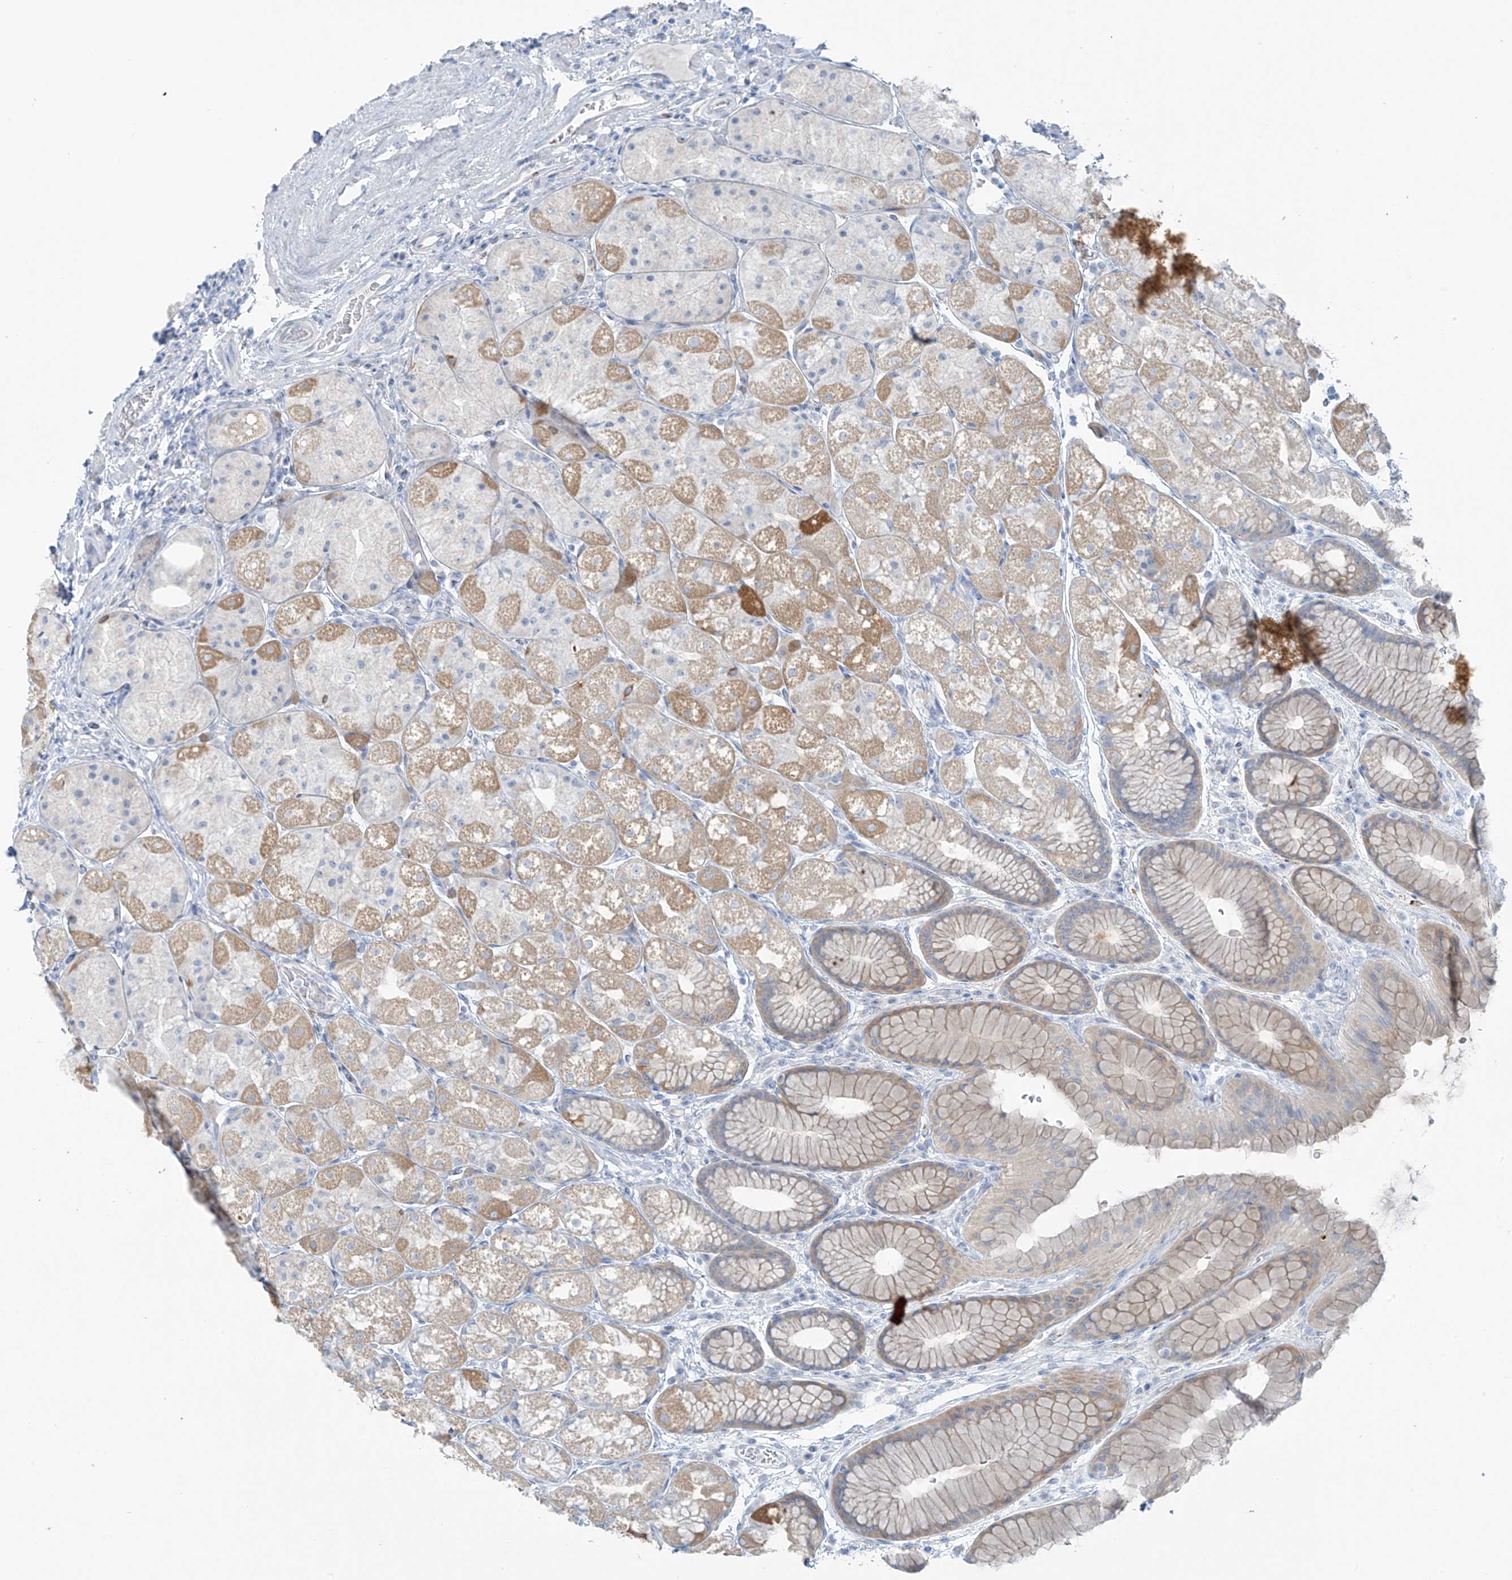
{"staining": {"intensity": "moderate", "quantity": "25%-75%", "location": "cytoplasmic/membranous"}, "tissue": "stomach", "cell_type": "Glandular cells", "image_type": "normal", "snomed": [{"axis": "morphology", "description": "Normal tissue, NOS"}, {"axis": "topography", "description": "Stomach"}], "caption": "Unremarkable stomach demonstrates moderate cytoplasmic/membranous expression in approximately 25%-75% of glandular cells, visualized by immunohistochemistry.", "gene": "SLC25A43", "patient": {"sex": "male", "age": 57}}